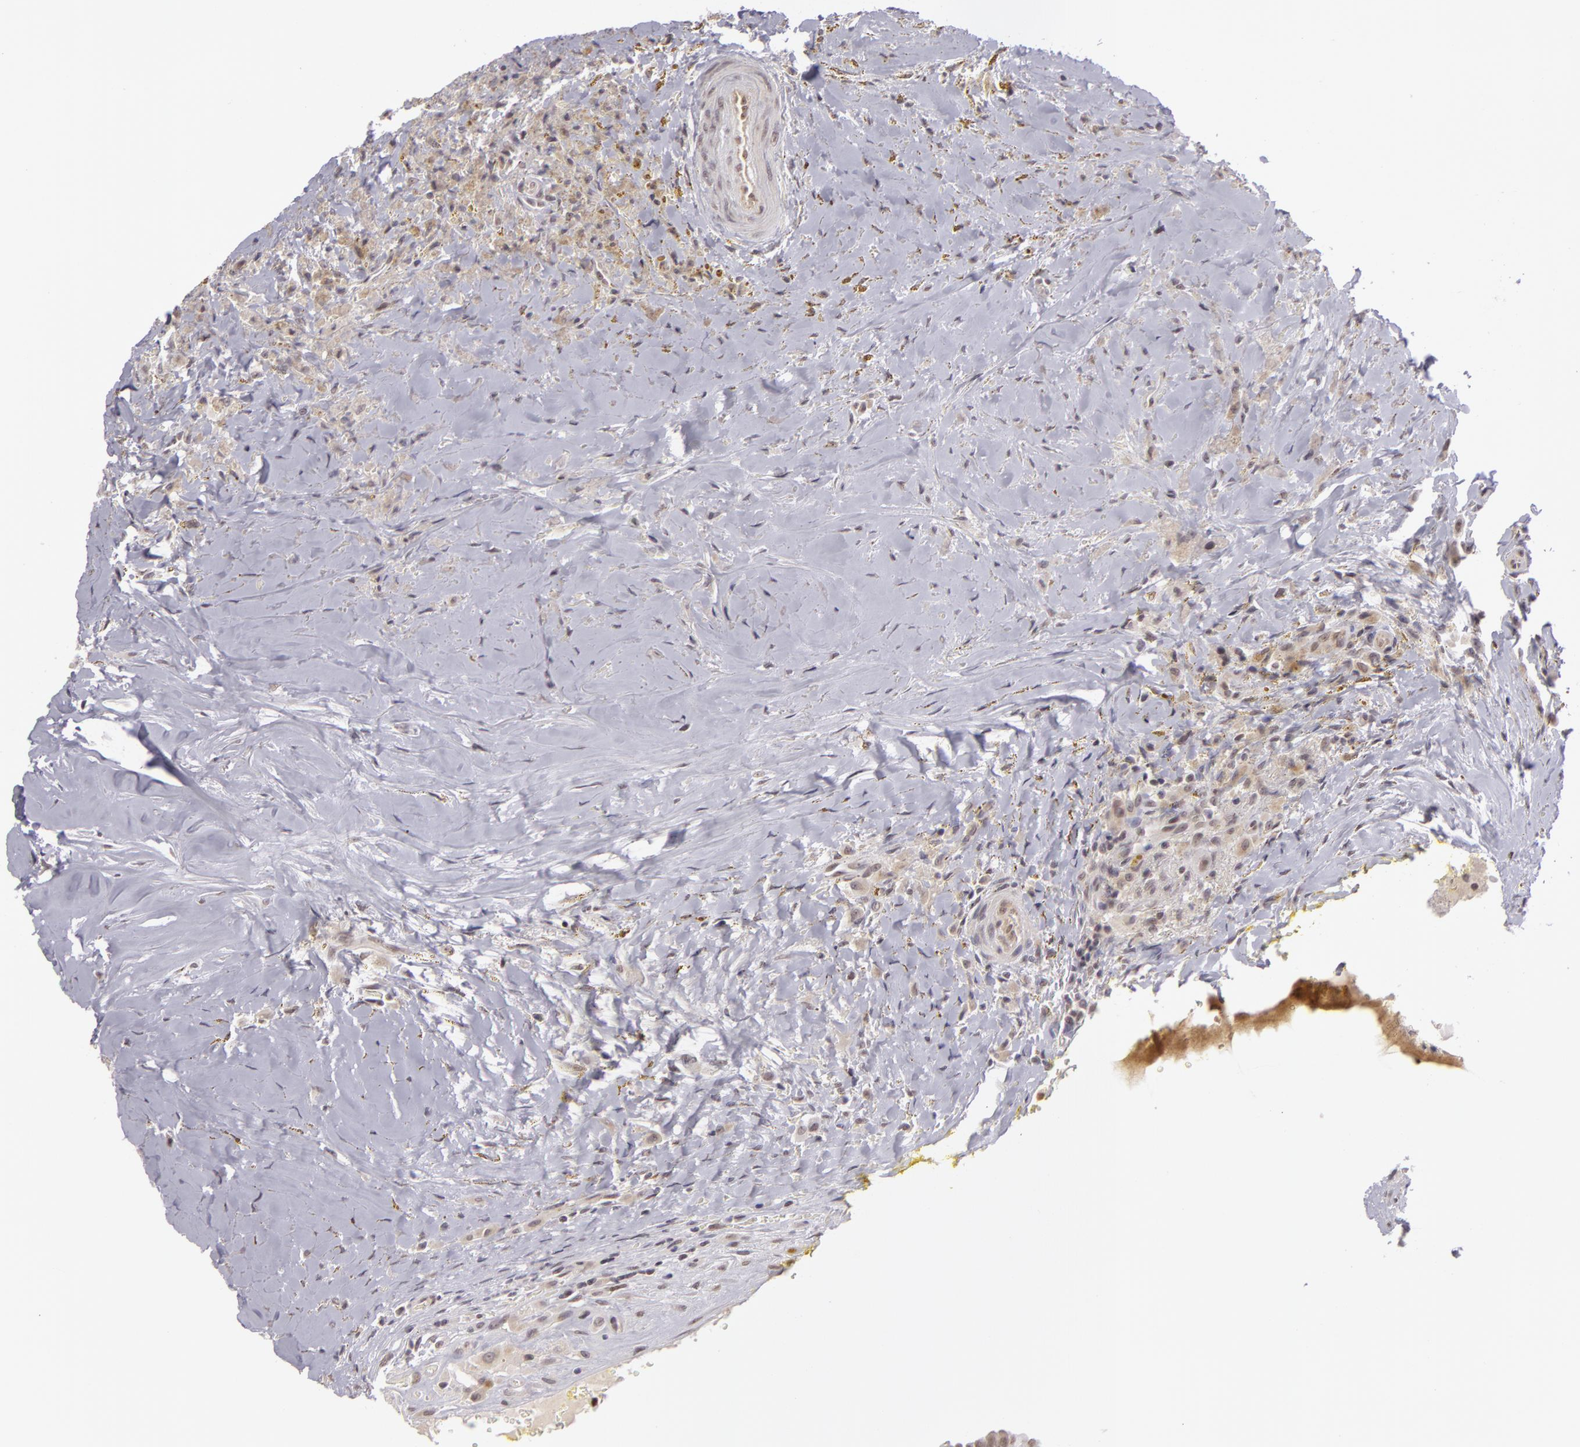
{"staining": {"intensity": "weak", "quantity": "25%-75%", "location": "nuclear"}, "tissue": "thyroid cancer", "cell_type": "Tumor cells", "image_type": "cancer", "snomed": [{"axis": "morphology", "description": "Papillary adenocarcinoma, NOS"}, {"axis": "topography", "description": "Thyroid gland"}], "caption": "A high-resolution histopathology image shows immunohistochemistry (IHC) staining of papillary adenocarcinoma (thyroid), which exhibits weak nuclear staining in approximately 25%-75% of tumor cells.", "gene": "RRP7A", "patient": {"sex": "male", "age": 87}}